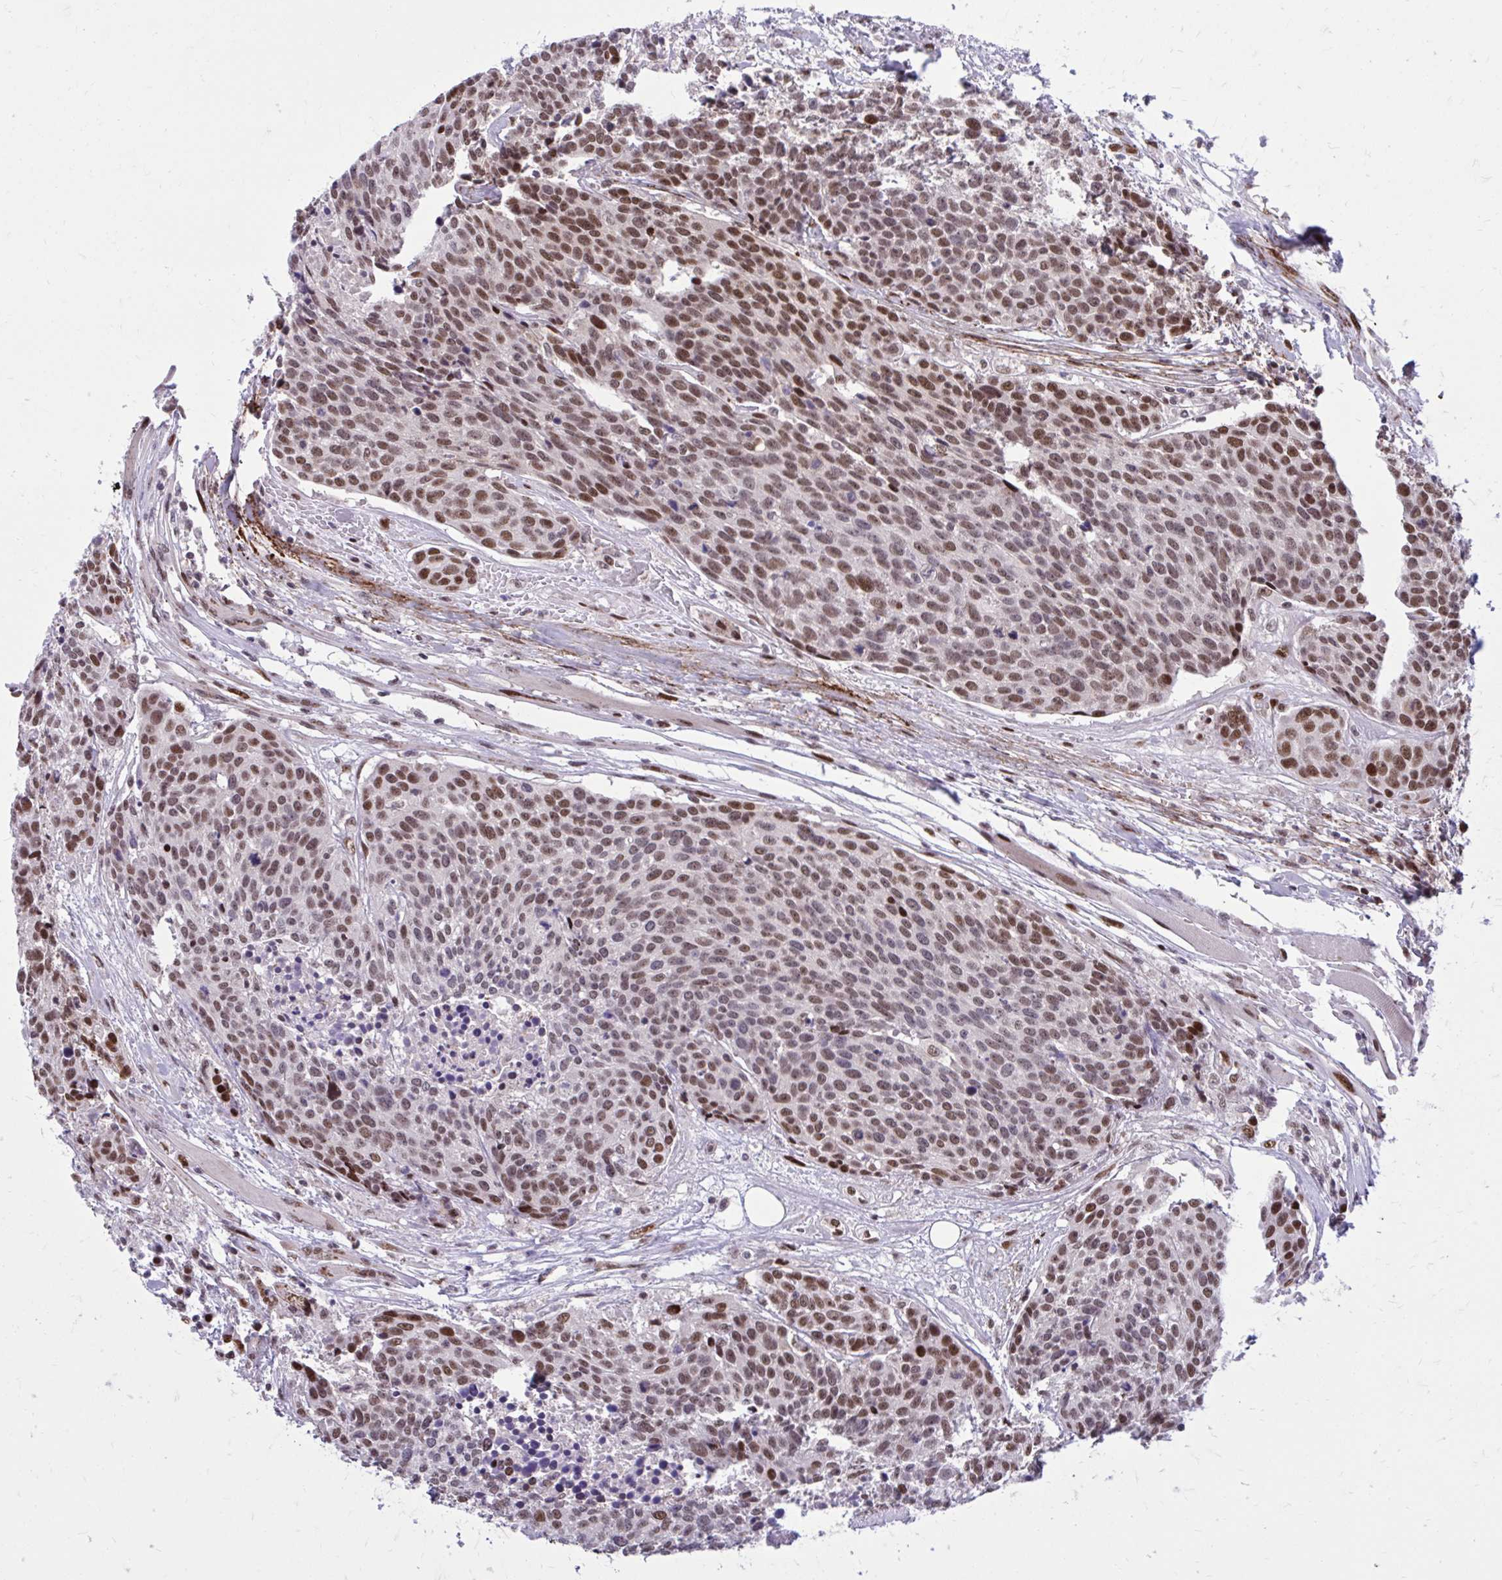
{"staining": {"intensity": "moderate", "quantity": ">75%", "location": "nuclear"}, "tissue": "head and neck cancer", "cell_type": "Tumor cells", "image_type": "cancer", "snomed": [{"axis": "morphology", "description": "Squamous cell carcinoma, NOS"}, {"axis": "topography", "description": "Oral tissue"}, {"axis": "topography", "description": "Head-Neck"}], "caption": "A brown stain highlights moderate nuclear staining of a protein in human head and neck cancer tumor cells. Using DAB (brown) and hematoxylin (blue) stains, captured at high magnification using brightfield microscopy.", "gene": "PSME4", "patient": {"sex": "male", "age": 64}}